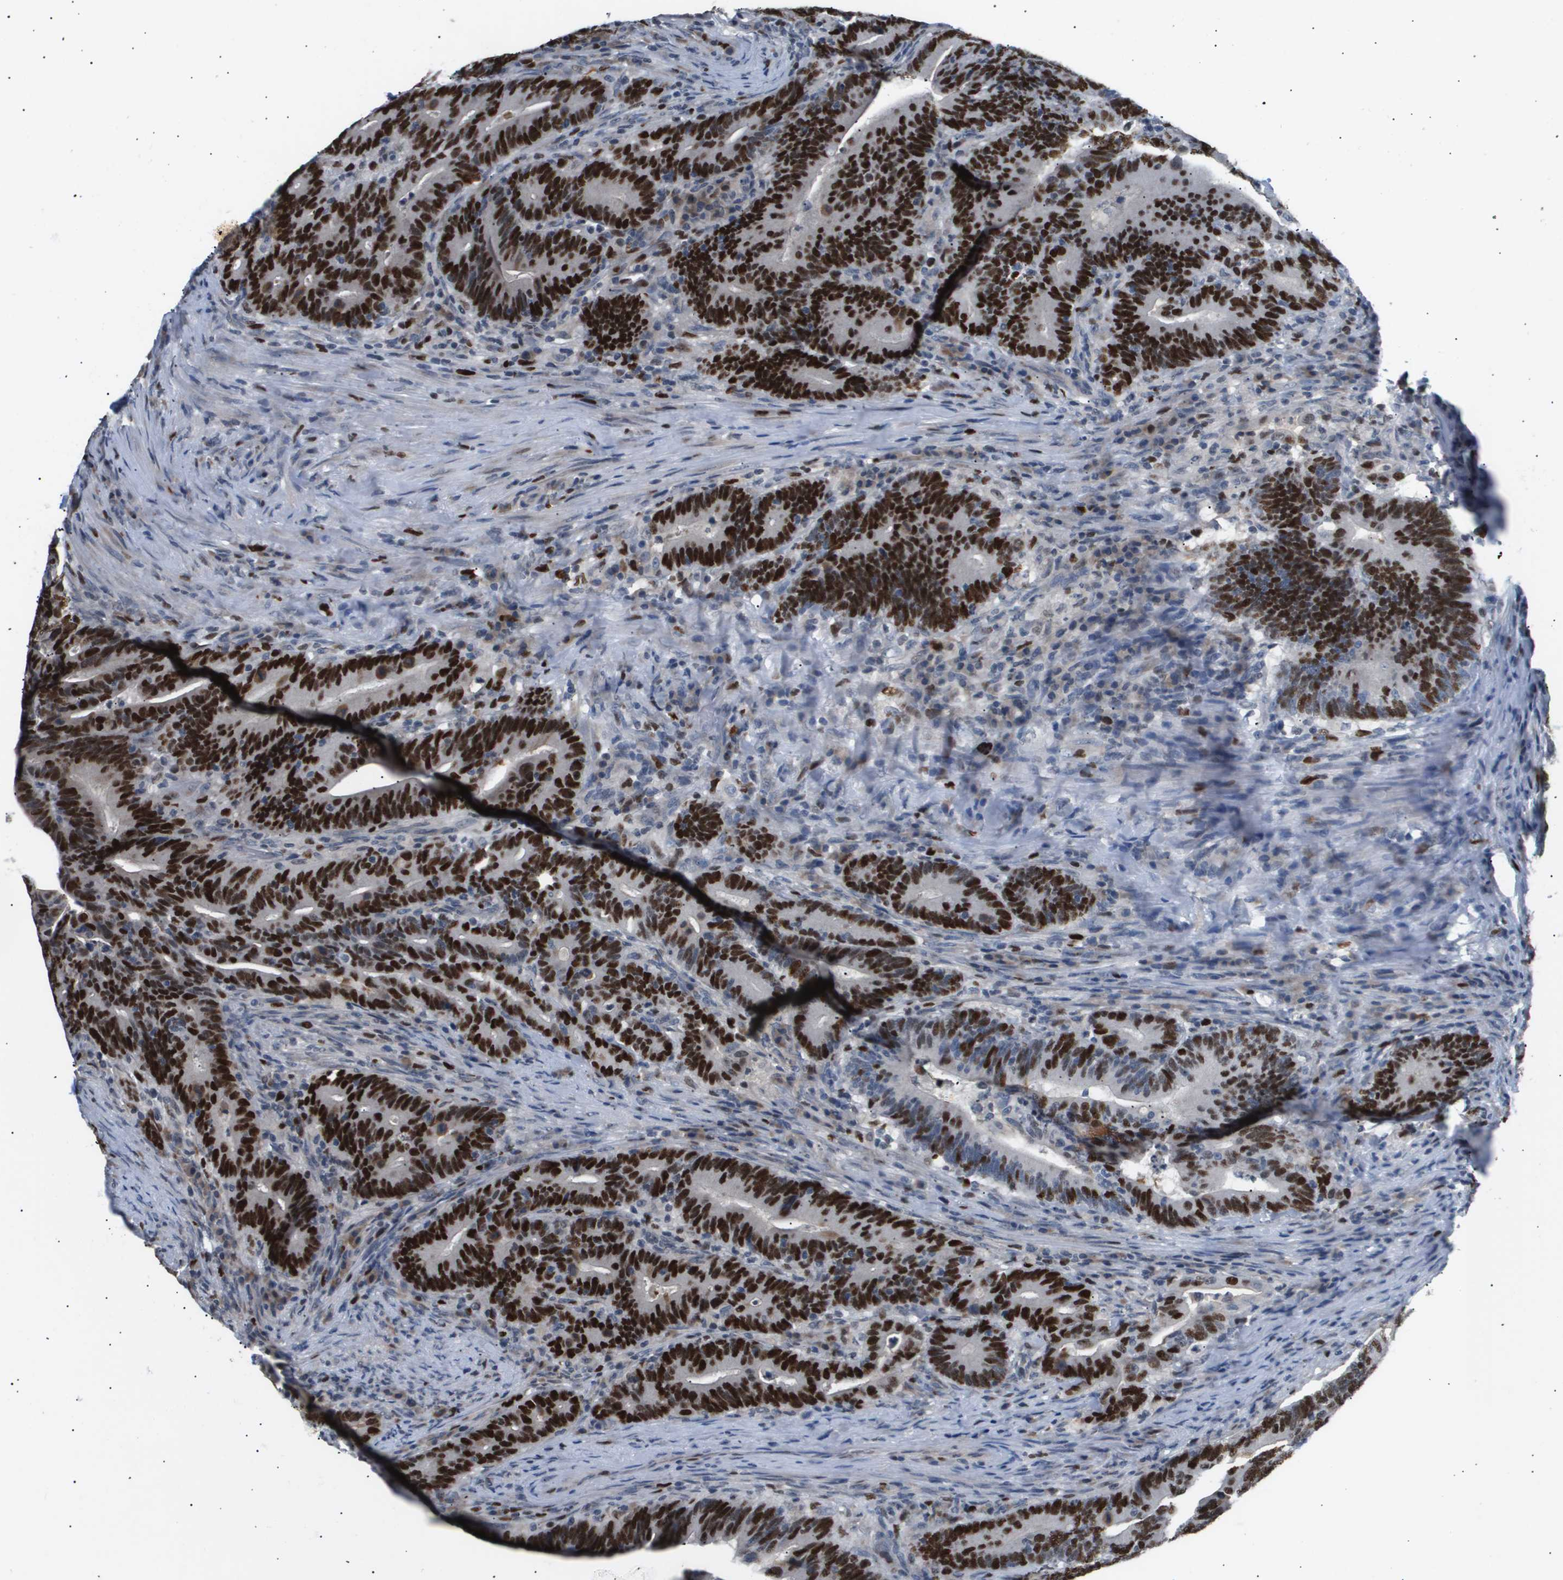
{"staining": {"intensity": "strong", "quantity": ">75%", "location": "nuclear"}, "tissue": "colorectal cancer", "cell_type": "Tumor cells", "image_type": "cancer", "snomed": [{"axis": "morphology", "description": "Normal tissue, NOS"}, {"axis": "morphology", "description": "Adenocarcinoma, NOS"}, {"axis": "topography", "description": "Colon"}], "caption": "There is high levels of strong nuclear staining in tumor cells of colorectal adenocarcinoma, as demonstrated by immunohistochemical staining (brown color).", "gene": "ANAPC2", "patient": {"sex": "female", "age": 66}}